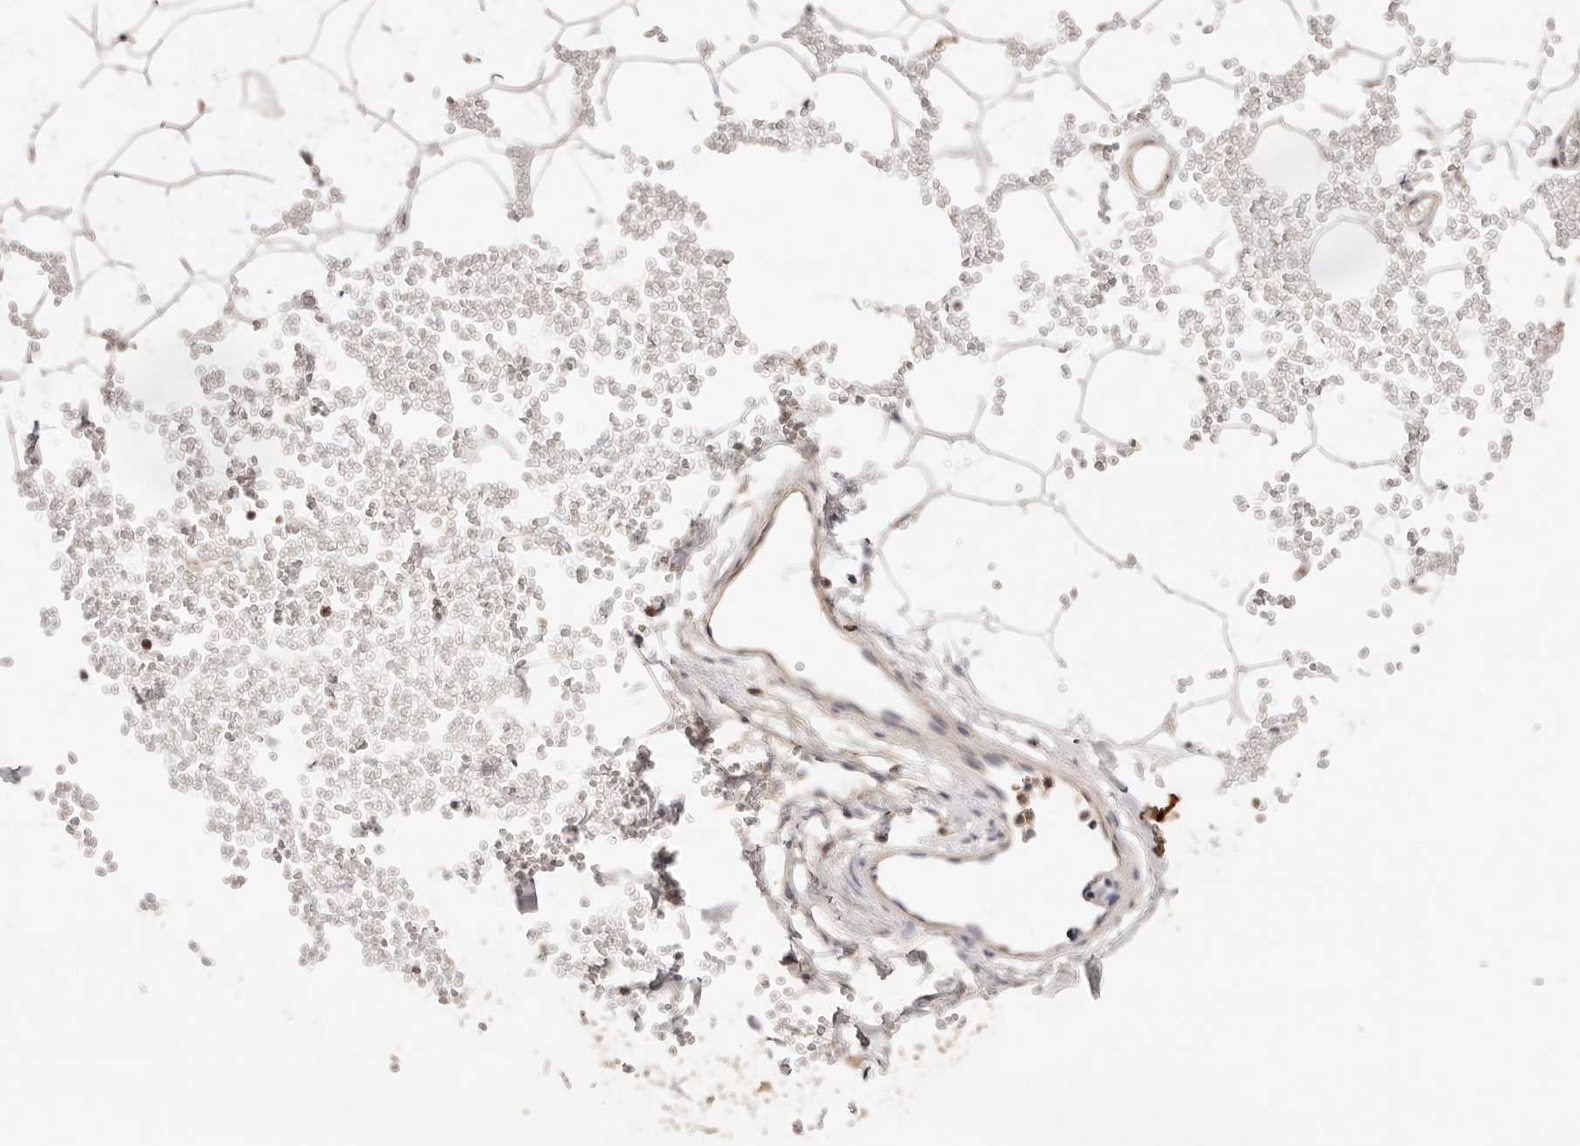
{"staining": {"intensity": "weak", "quantity": ">75%", "location": "cytoplasmic/membranous"}, "tissue": "adipose tissue", "cell_type": "Adipocytes", "image_type": "normal", "snomed": [{"axis": "morphology", "description": "Normal tissue, NOS"}, {"axis": "topography", "description": "Breast"}], "caption": "This is a photomicrograph of immunohistochemistry (IHC) staining of normal adipose tissue, which shows weak expression in the cytoplasmic/membranous of adipocytes.", "gene": "CXADR", "patient": {"sex": "female", "age": 23}}